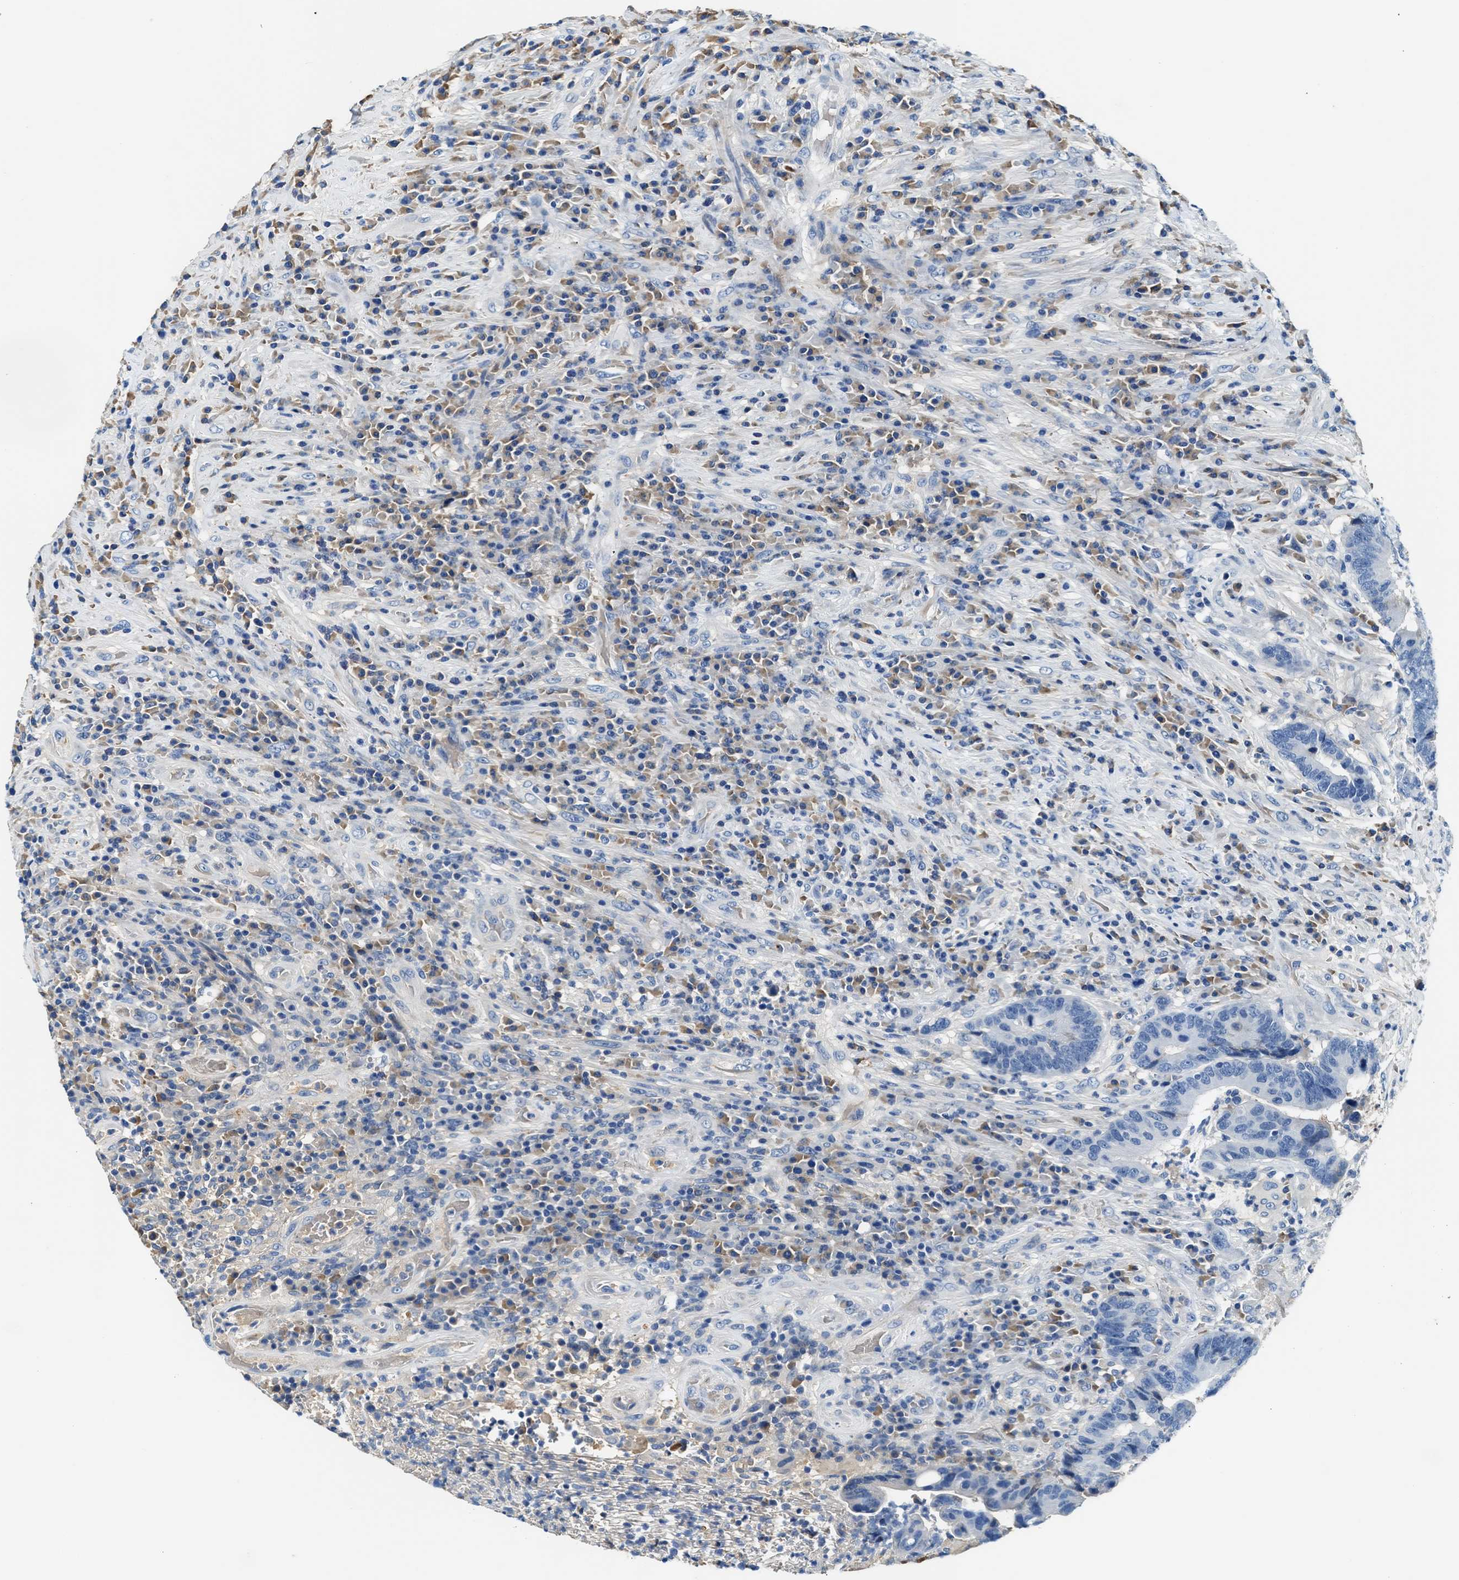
{"staining": {"intensity": "negative", "quantity": "none", "location": "none"}, "tissue": "colorectal cancer", "cell_type": "Tumor cells", "image_type": "cancer", "snomed": [{"axis": "morphology", "description": "Adenocarcinoma, NOS"}, {"axis": "topography", "description": "Rectum"}], "caption": "Colorectal cancer was stained to show a protein in brown. There is no significant expression in tumor cells.", "gene": "RWDD2B", "patient": {"sex": "female", "age": 89}}